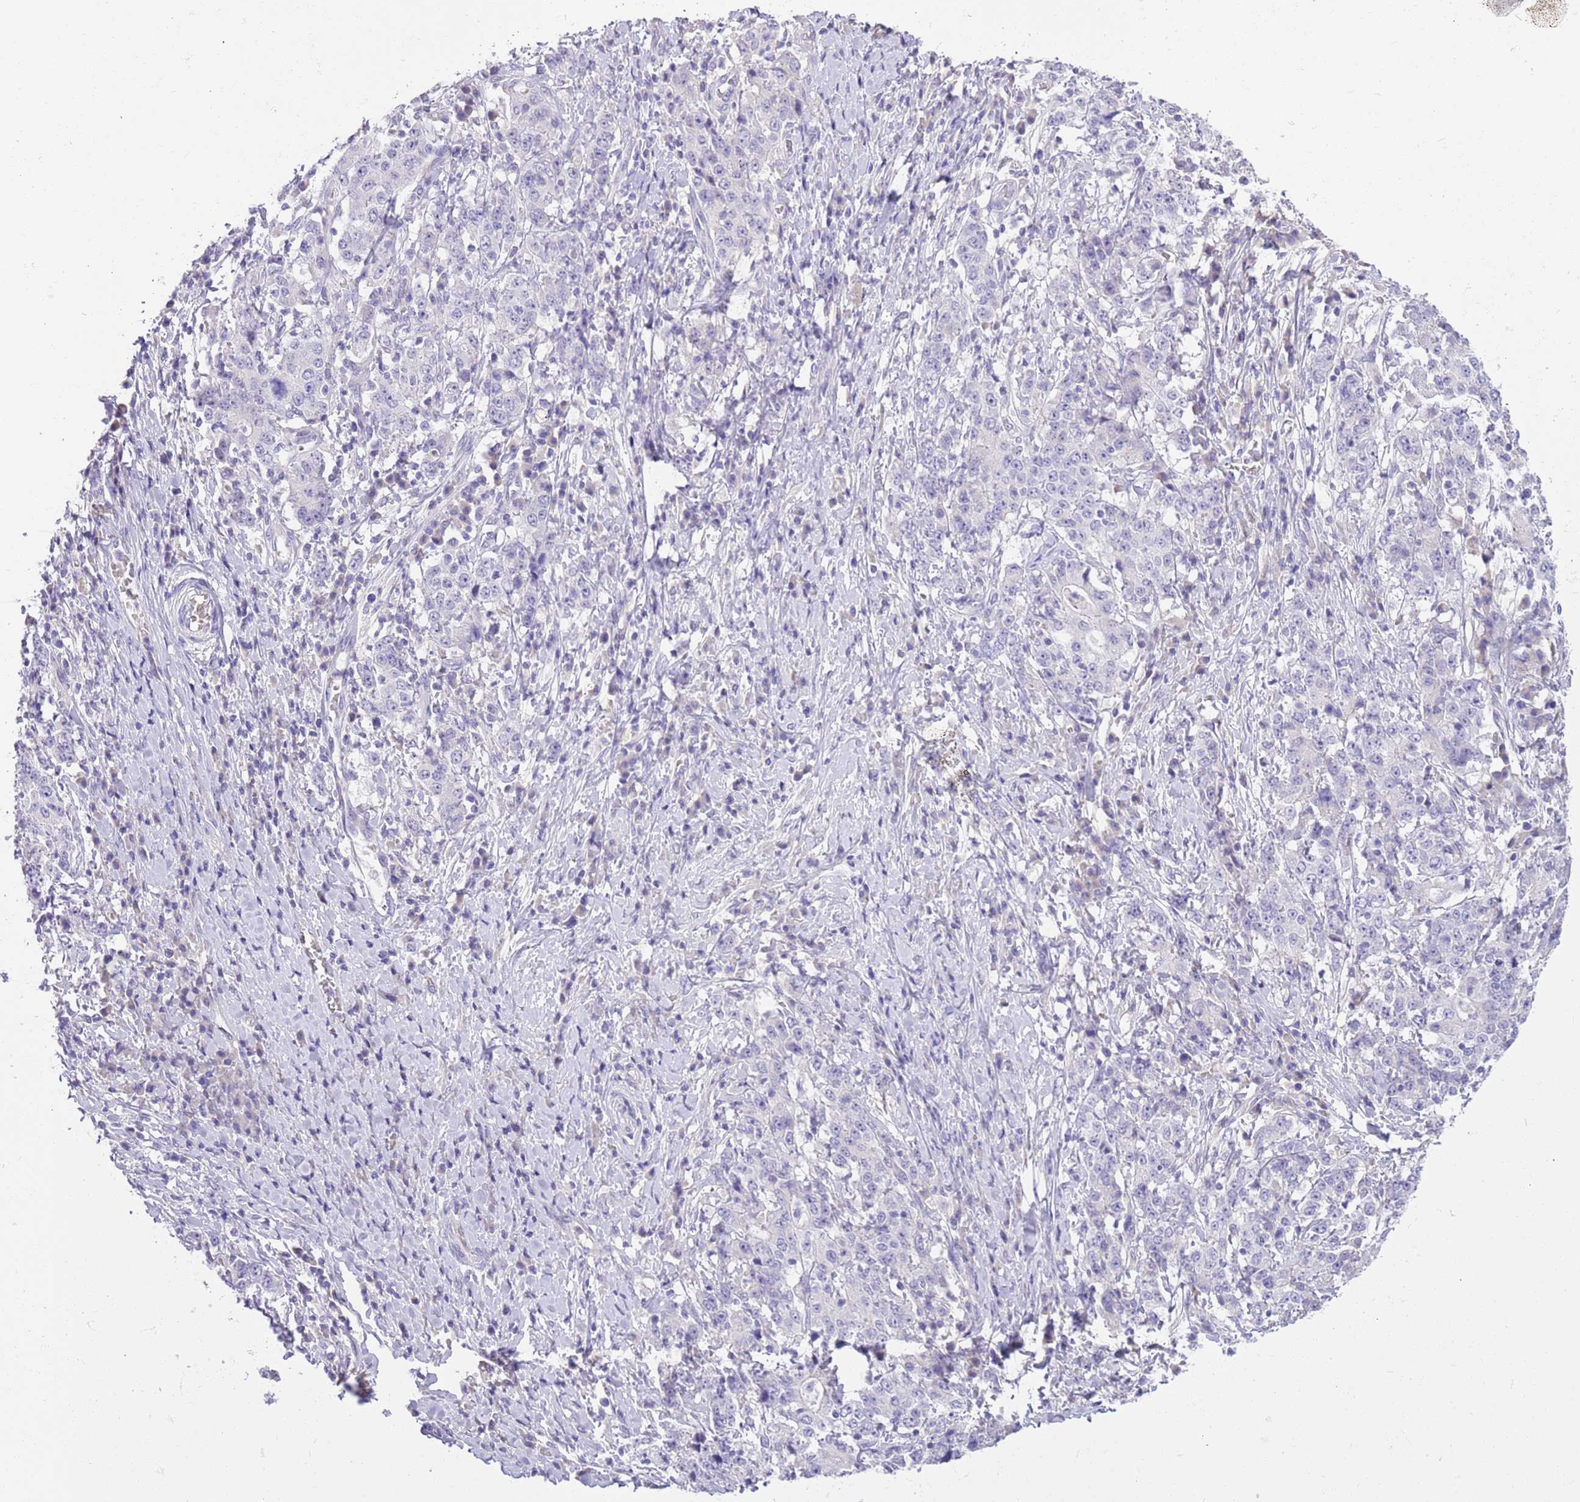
{"staining": {"intensity": "negative", "quantity": "none", "location": "none"}, "tissue": "stomach cancer", "cell_type": "Tumor cells", "image_type": "cancer", "snomed": [{"axis": "morphology", "description": "Normal tissue, NOS"}, {"axis": "morphology", "description": "Adenocarcinoma, NOS"}, {"axis": "topography", "description": "Stomach, upper"}, {"axis": "topography", "description": "Stomach"}], "caption": "Photomicrograph shows no protein staining in tumor cells of stomach cancer tissue.", "gene": "SFTPA1", "patient": {"sex": "male", "age": 59}}